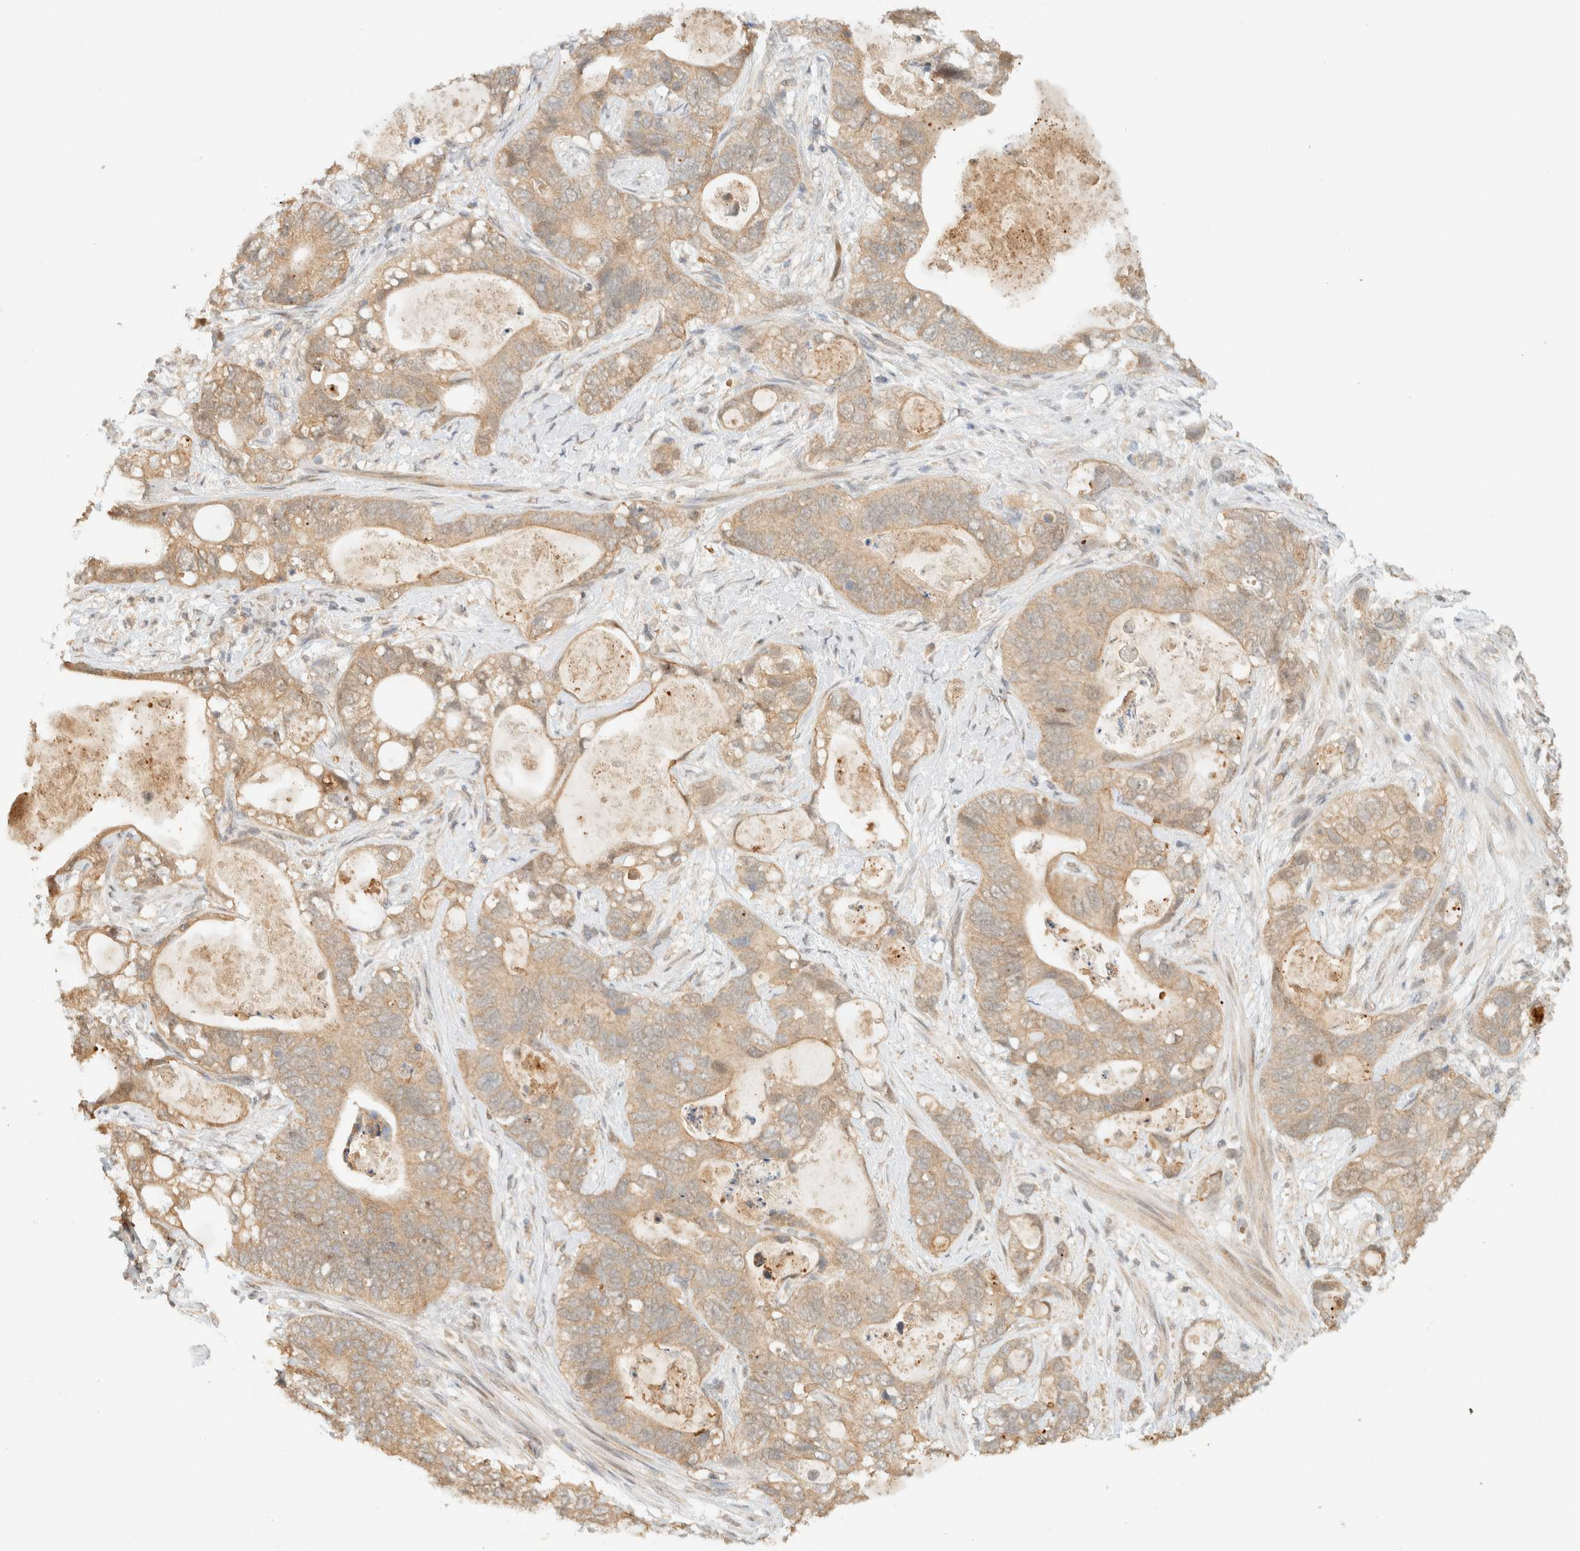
{"staining": {"intensity": "weak", "quantity": ">75%", "location": "cytoplasmic/membranous"}, "tissue": "stomach cancer", "cell_type": "Tumor cells", "image_type": "cancer", "snomed": [{"axis": "morphology", "description": "Normal tissue, NOS"}, {"axis": "morphology", "description": "Adenocarcinoma, NOS"}, {"axis": "topography", "description": "Stomach"}], "caption": "Protein staining of stomach cancer (adenocarcinoma) tissue reveals weak cytoplasmic/membranous positivity in approximately >75% of tumor cells.", "gene": "ZBTB34", "patient": {"sex": "female", "age": 89}}